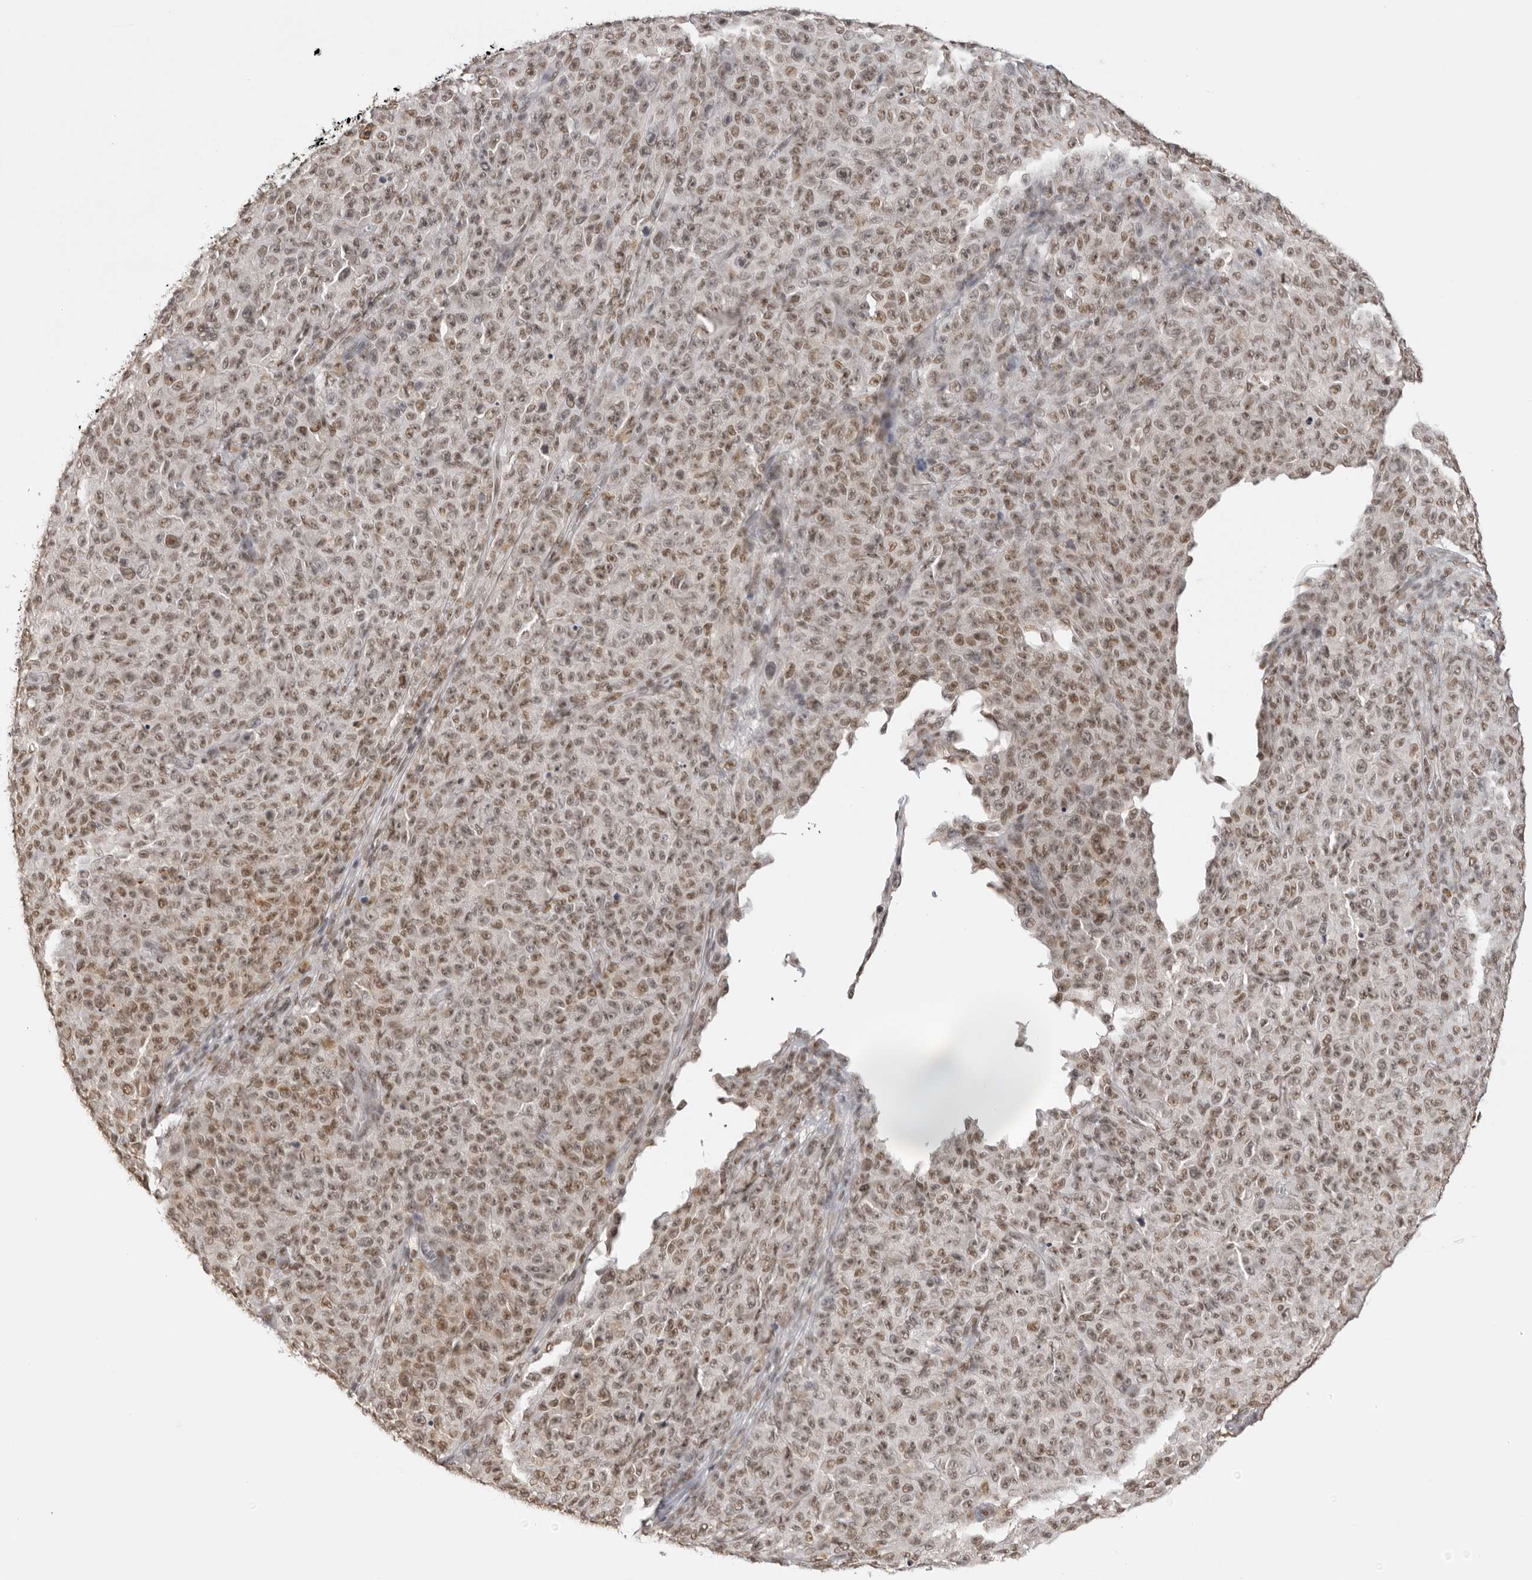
{"staining": {"intensity": "moderate", "quantity": ">75%", "location": "nuclear"}, "tissue": "melanoma", "cell_type": "Tumor cells", "image_type": "cancer", "snomed": [{"axis": "morphology", "description": "Malignant melanoma, NOS"}, {"axis": "topography", "description": "Skin"}], "caption": "Melanoma stained with a brown dye exhibits moderate nuclear positive positivity in approximately >75% of tumor cells.", "gene": "RPA2", "patient": {"sex": "female", "age": 82}}